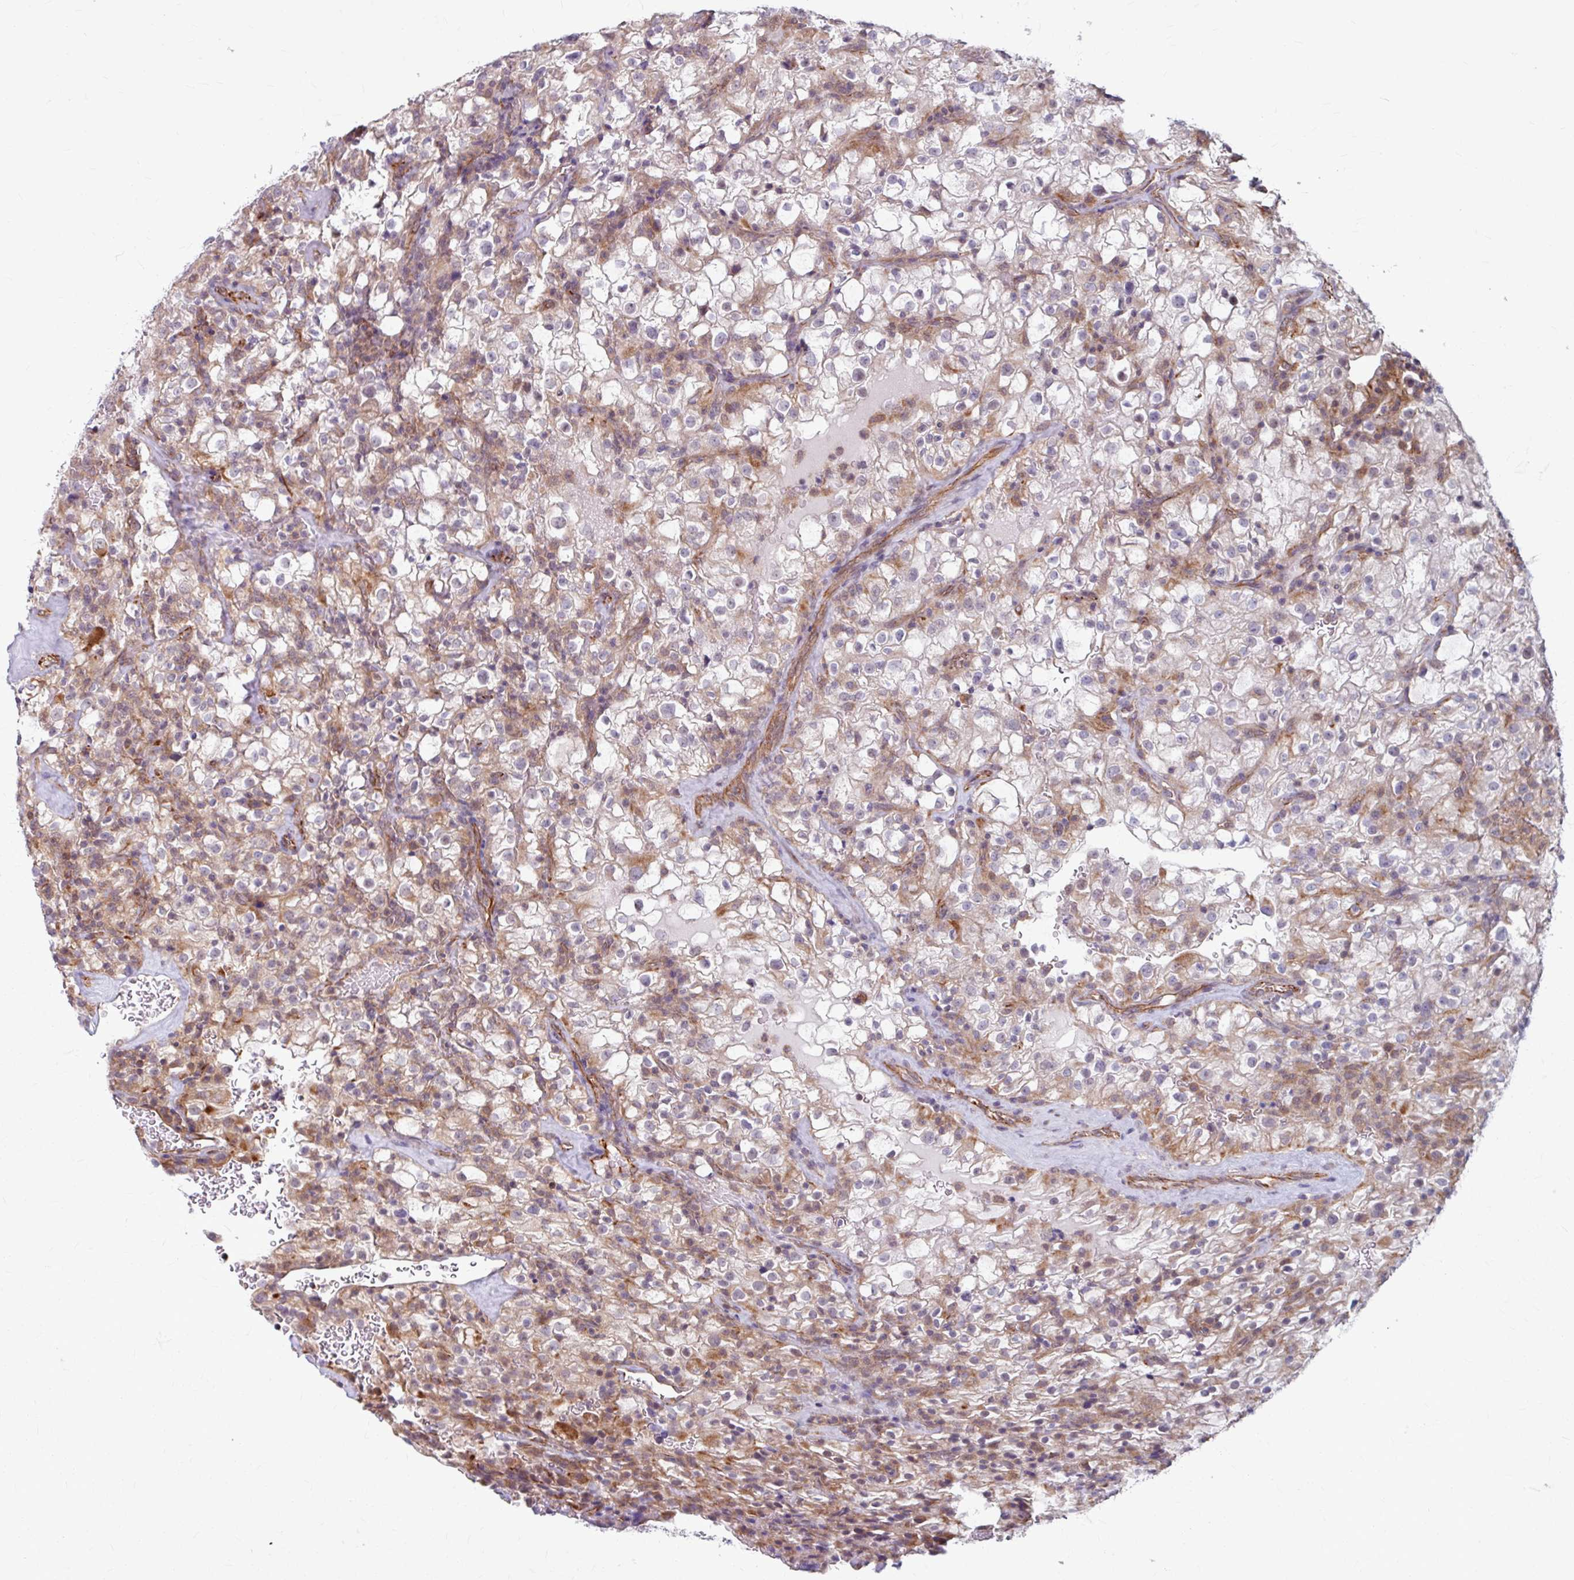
{"staining": {"intensity": "weak", "quantity": "25%-75%", "location": "cytoplasmic/membranous"}, "tissue": "renal cancer", "cell_type": "Tumor cells", "image_type": "cancer", "snomed": [{"axis": "morphology", "description": "Adenocarcinoma, NOS"}, {"axis": "topography", "description": "Kidney"}], "caption": "The photomicrograph shows immunohistochemical staining of renal cancer. There is weak cytoplasmic/membranous expression is identified in about 25%-75% of tumor cells. (brown staining indicates protein expression, while blue staining denotes nuclei).", "gene": "DAAM2", "patient": {"sex": "female", "age": 74}}